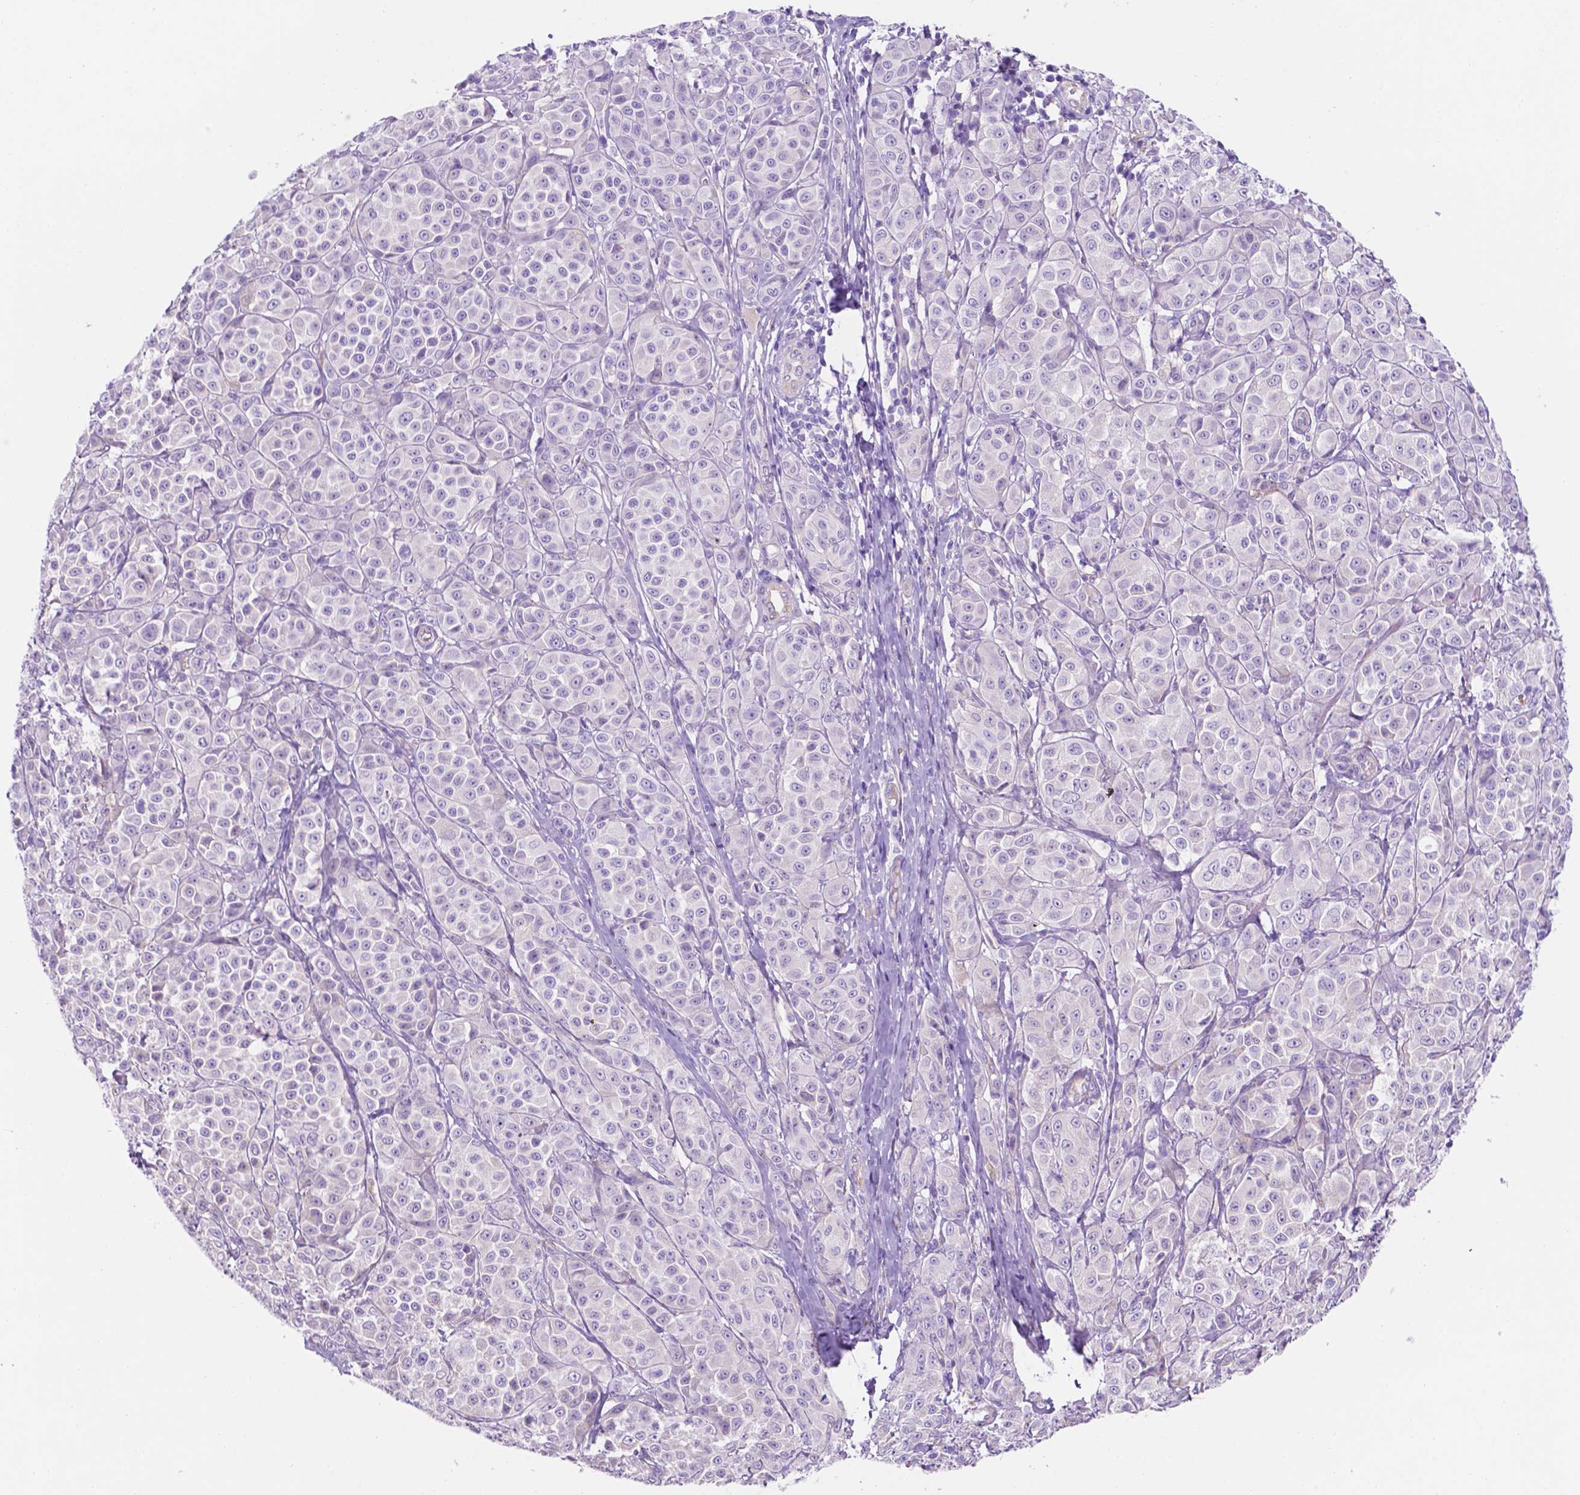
{"staining": {"intensity": "negative", "quantity": "none", "location": "none"}, "tissue": "melanoma", "cell_type": "Tumor cells", "image_type": "cancer", "snomed": [{"axis": "morphology", "description": "Malignant melanoma, NOS"}, {"axis": "topography", "description": "Skin"}], "caption": "IHC photomicrograph of neoplastic tissue: human melanoma stained with DAB reveals no significant protein expression in tumor cells. The staining is performed using DAB (3,3'-diaminobenzidine) brown chromogen with nuclei counter-stained in using hematoxylin.", "gene": "CEACAM7", "patient": {"sex": "male", "age": 89}}